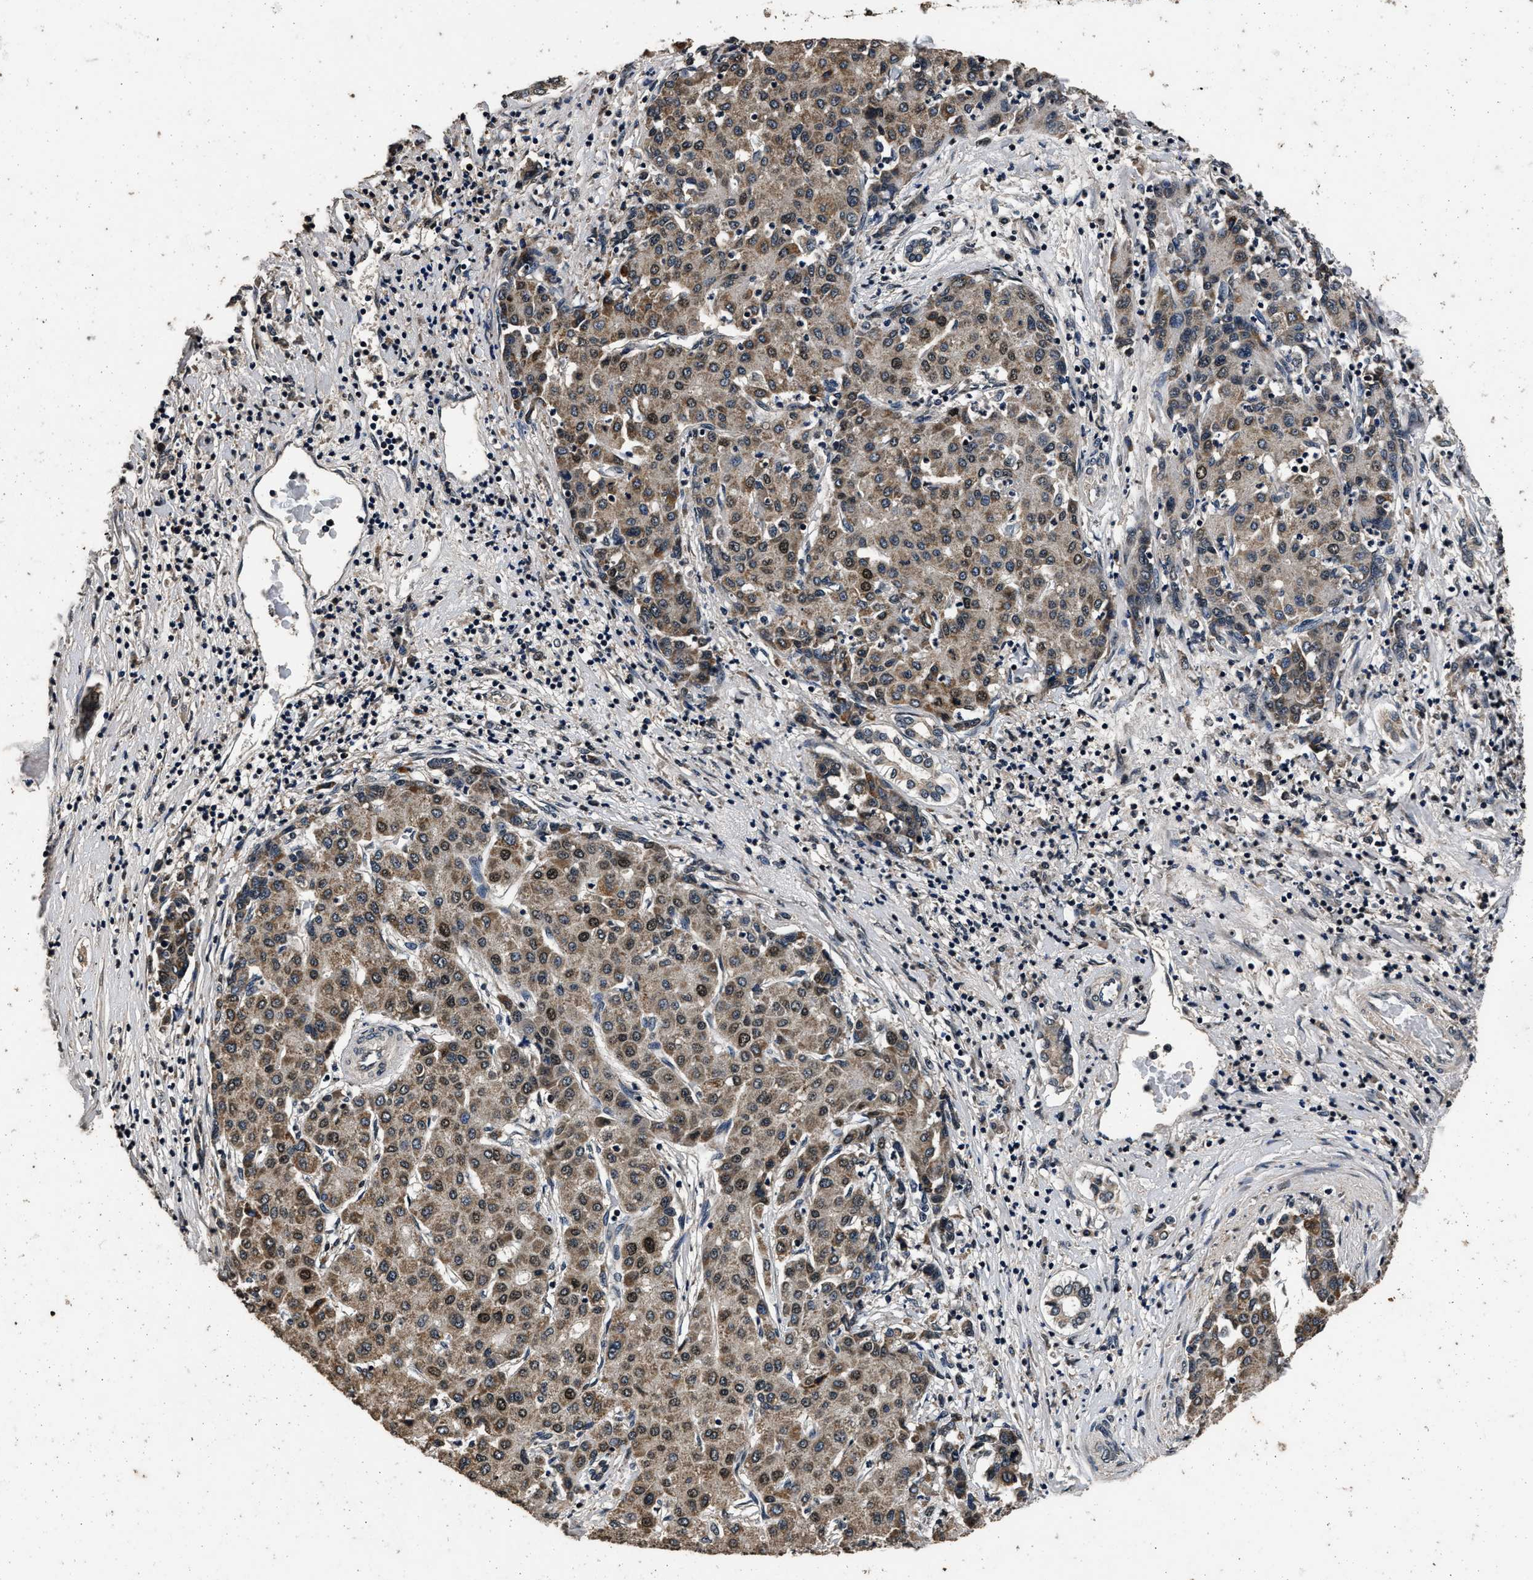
{"staining": {"intensity": "moderate", "quantity": ">75%", "location": "cytoplasmic/membranous,nuclear"}, "tissue": "liver cancer", "cell_type": "Tumor cells", "image_type": "cancer", "snomed": [{"axis": "morphology", "description": "Carcinoma, Hepatocellular, NOS"}, {"axis": "topography", "description": "Liver"}], "caption": "Protein staining by immunohistochemistry reveals moderate cytoplasmic/membranous and nuclear staining in about >75% of tumor cells in liver cancer.", "gene": "CSTF1", "patient": {"sex": "male", "age": 65}}